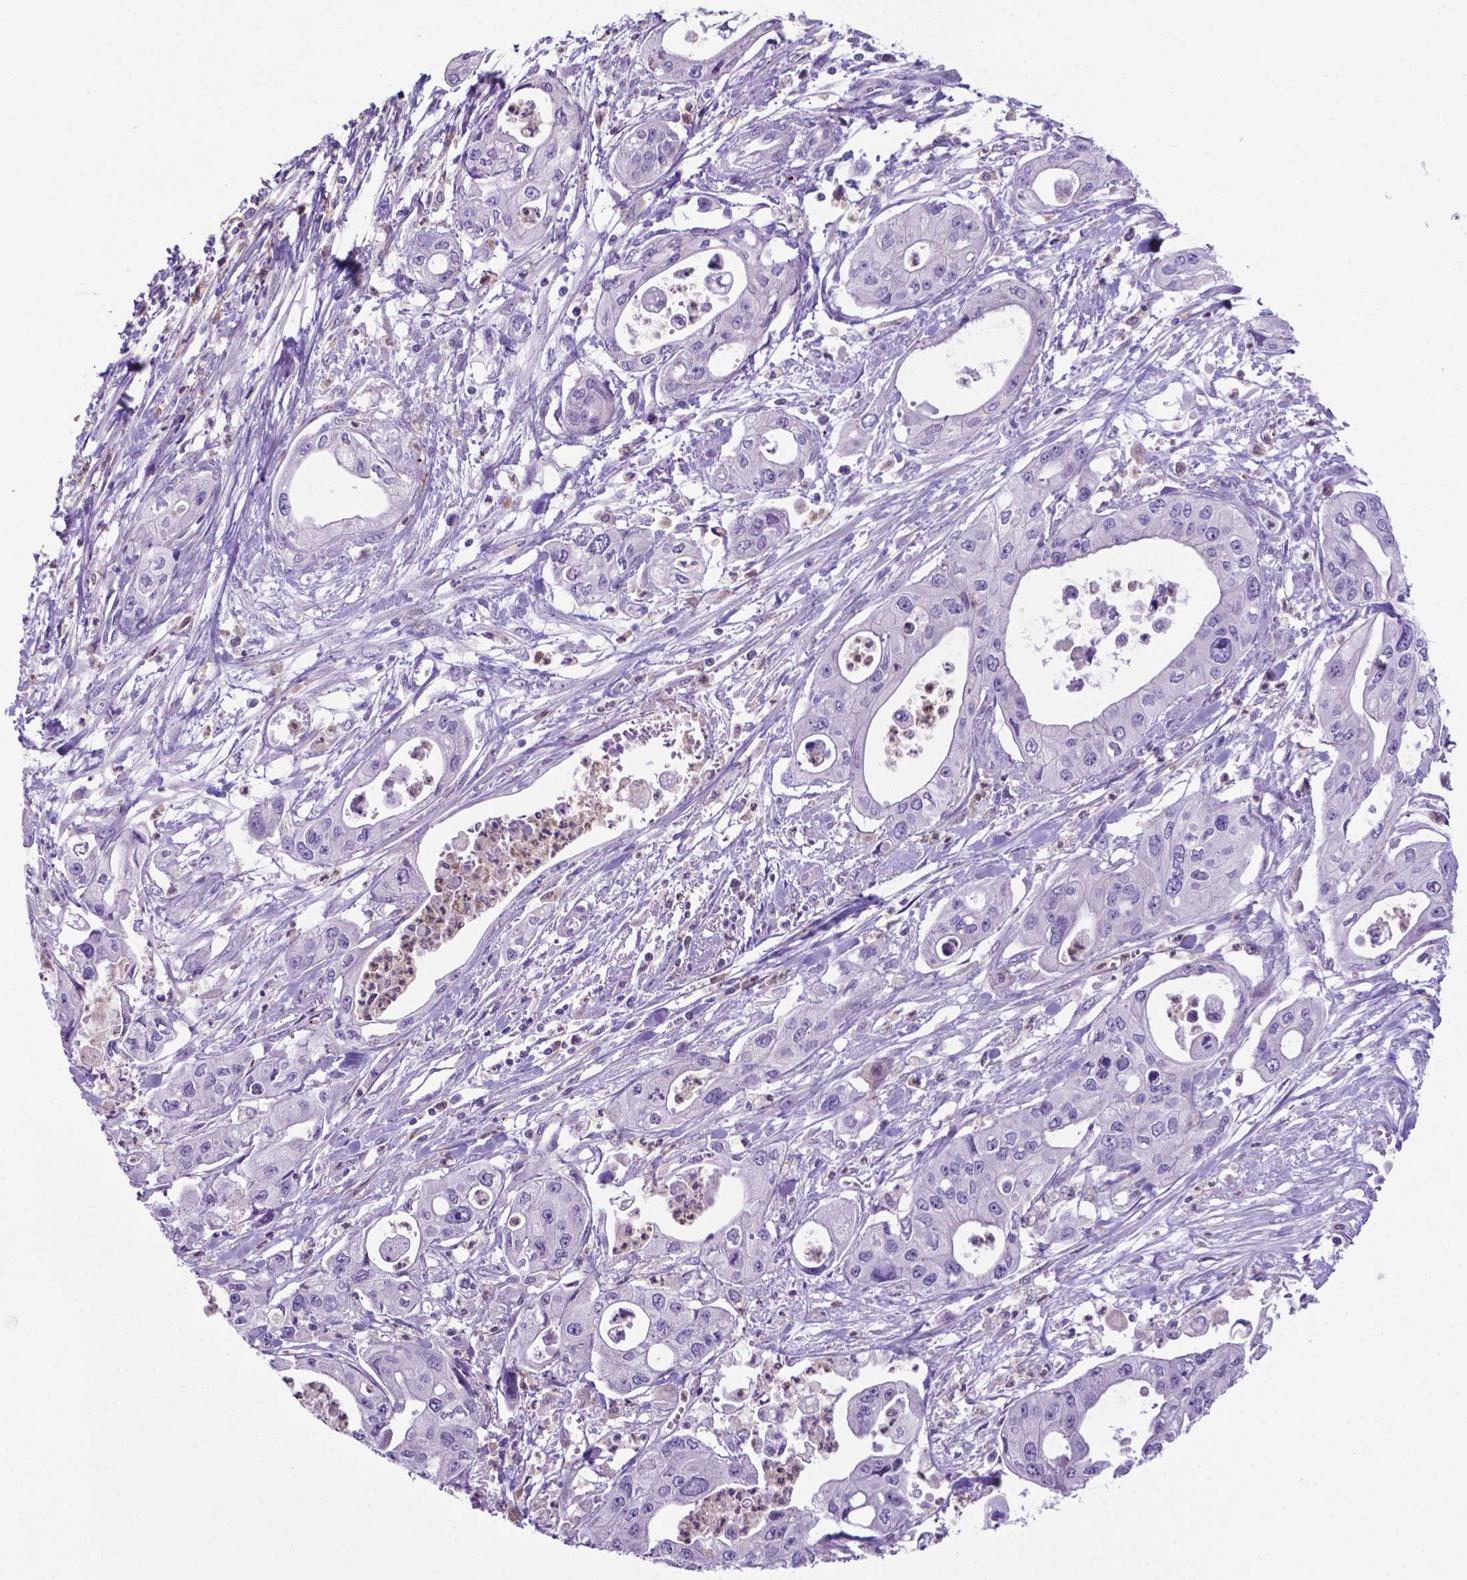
{"staining": {"intensity": "negative", "quantity": "none", "location": "none"}, "tissue": "pancreatic cancer", "cell_type": "Tumor cells", "image_type": "cancer", "snomed": [{"axis": "morphology", "description": "Adenocarcinoma, NOS"}, {"axis": "topography", "description": "Pancreas"}], "caption": "Pancreatic cancer was stained to show a protein in brown. There is no significant positivity in tumor cells.", "gene": "LZTR1", "patient": {"sex": "male", "age": 70}}